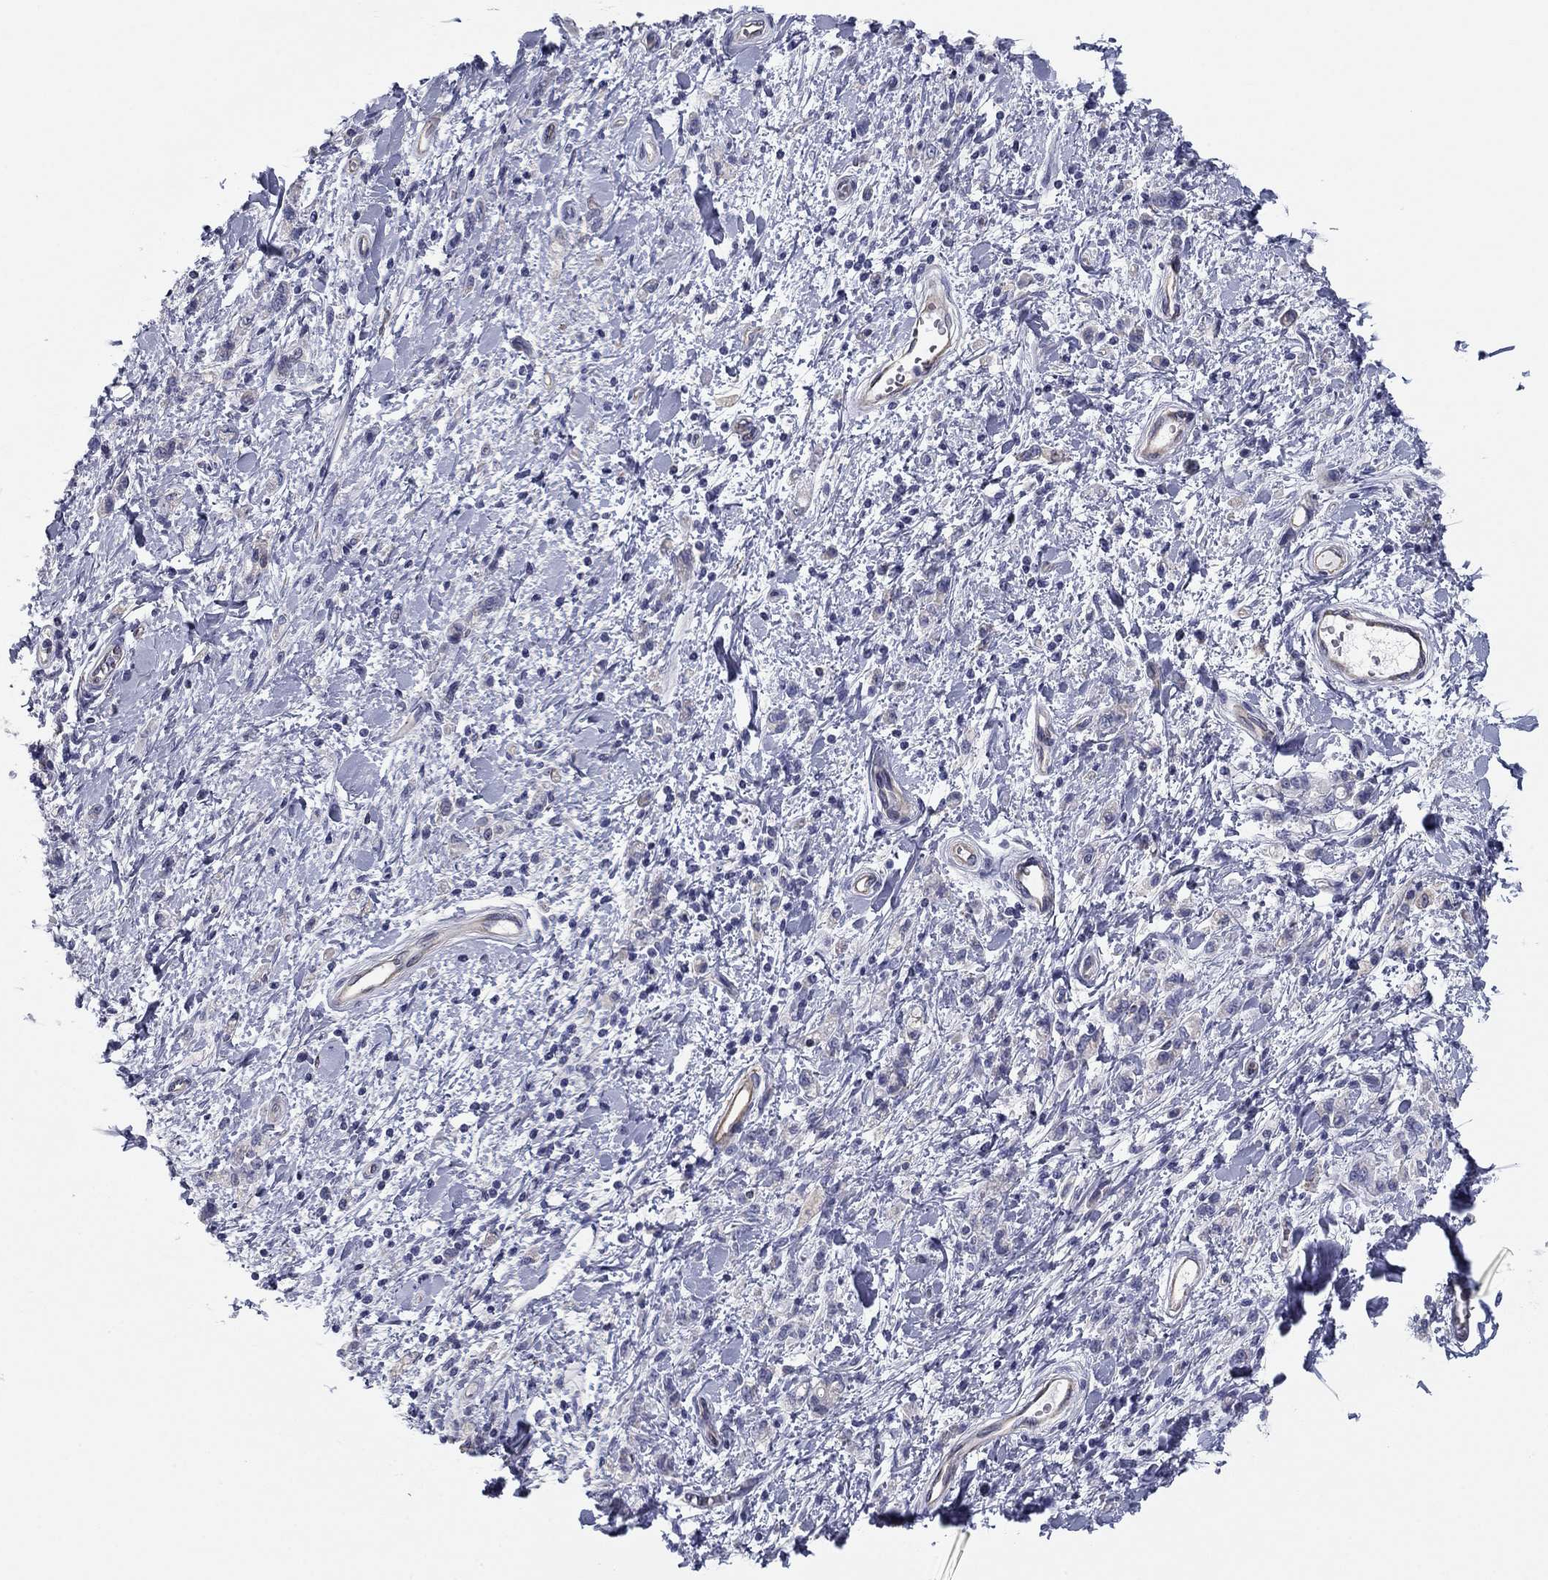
{"staining": {"intensity": "negative", "quantity": "none", "location": "none"}, "tissue": "stomach cancer", "cell_type": "Tumor cells", "image_type": "cancer", "snomed": [{"axis": "morphology", "description": "Adenocarcinoma, NOS"}, {"axis": "topography", "description": "Stomach"}], "caption": "Immunohistochemistry image of neoplastic tissue: adenocarcinoma (stomach) stained with DAB shows no significant protein staining in tumor cells. (DAB (3,3'-diaminobenzidine) immunohistochemistry (IHC) visualized using brightfield microscopy, high magnification).", "gene": "SEPTIN3", "patient": {"sex": "male", "age": 77}}